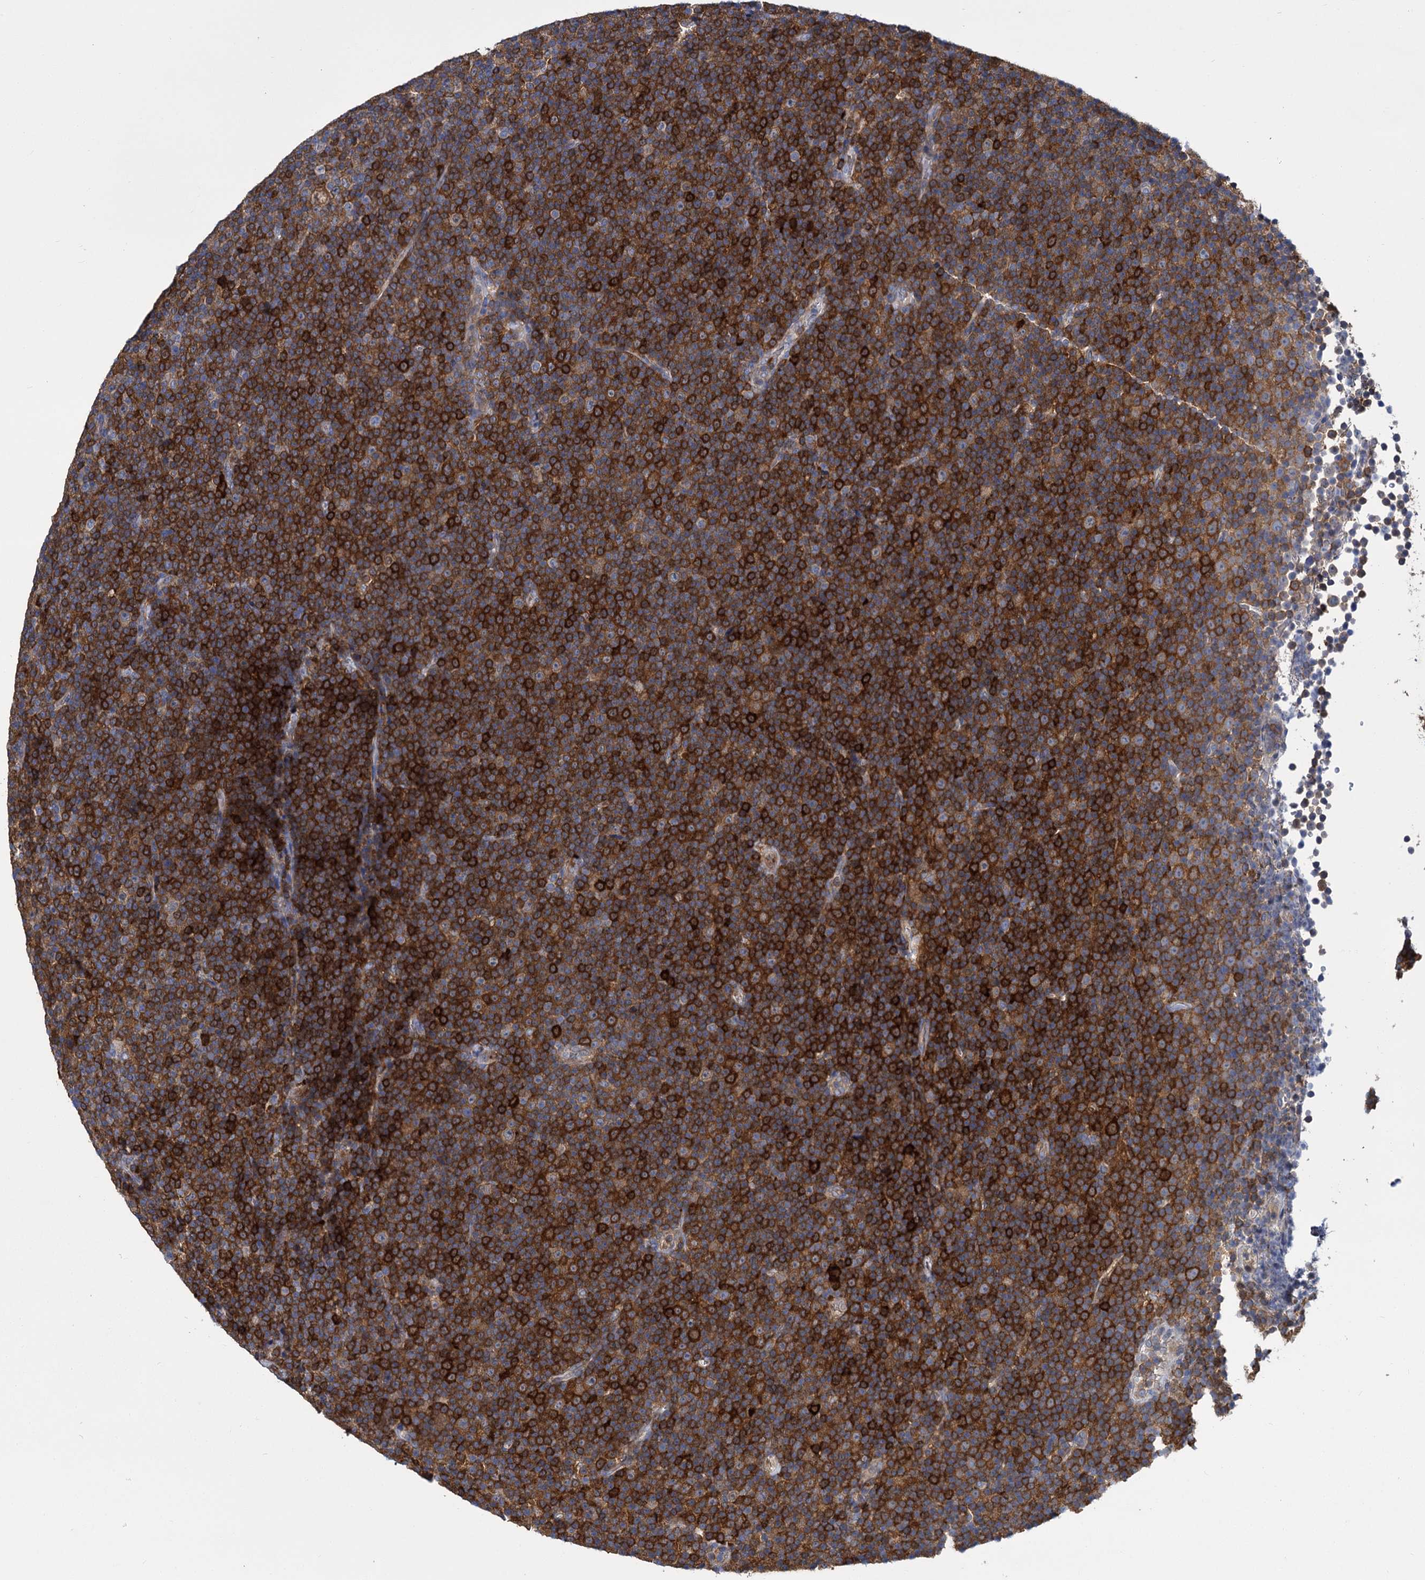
{"staining": {"intensity": "strong", "quantity": ">75%", "location": "cytoplasmic/membranous"}, "tissue": "lymphoma", "cell_type": "Tumor cells", "image_type": "cancer", "snomed": [{"axis": "morphology", "description": "Malignant lymphoma, non-Hodgkin's type, Low grade"}, {"axis": "topography", "description": "Lymph node"}], "caption": "Tumor cells show high levels of strong cytoplasmic/membranous staining in approximately >75% of cells in low-grade malignant lymphoma, non-Hodgkin's type.", "gene": "GCLC", "patient": {"sex": "female", "age": 67}}